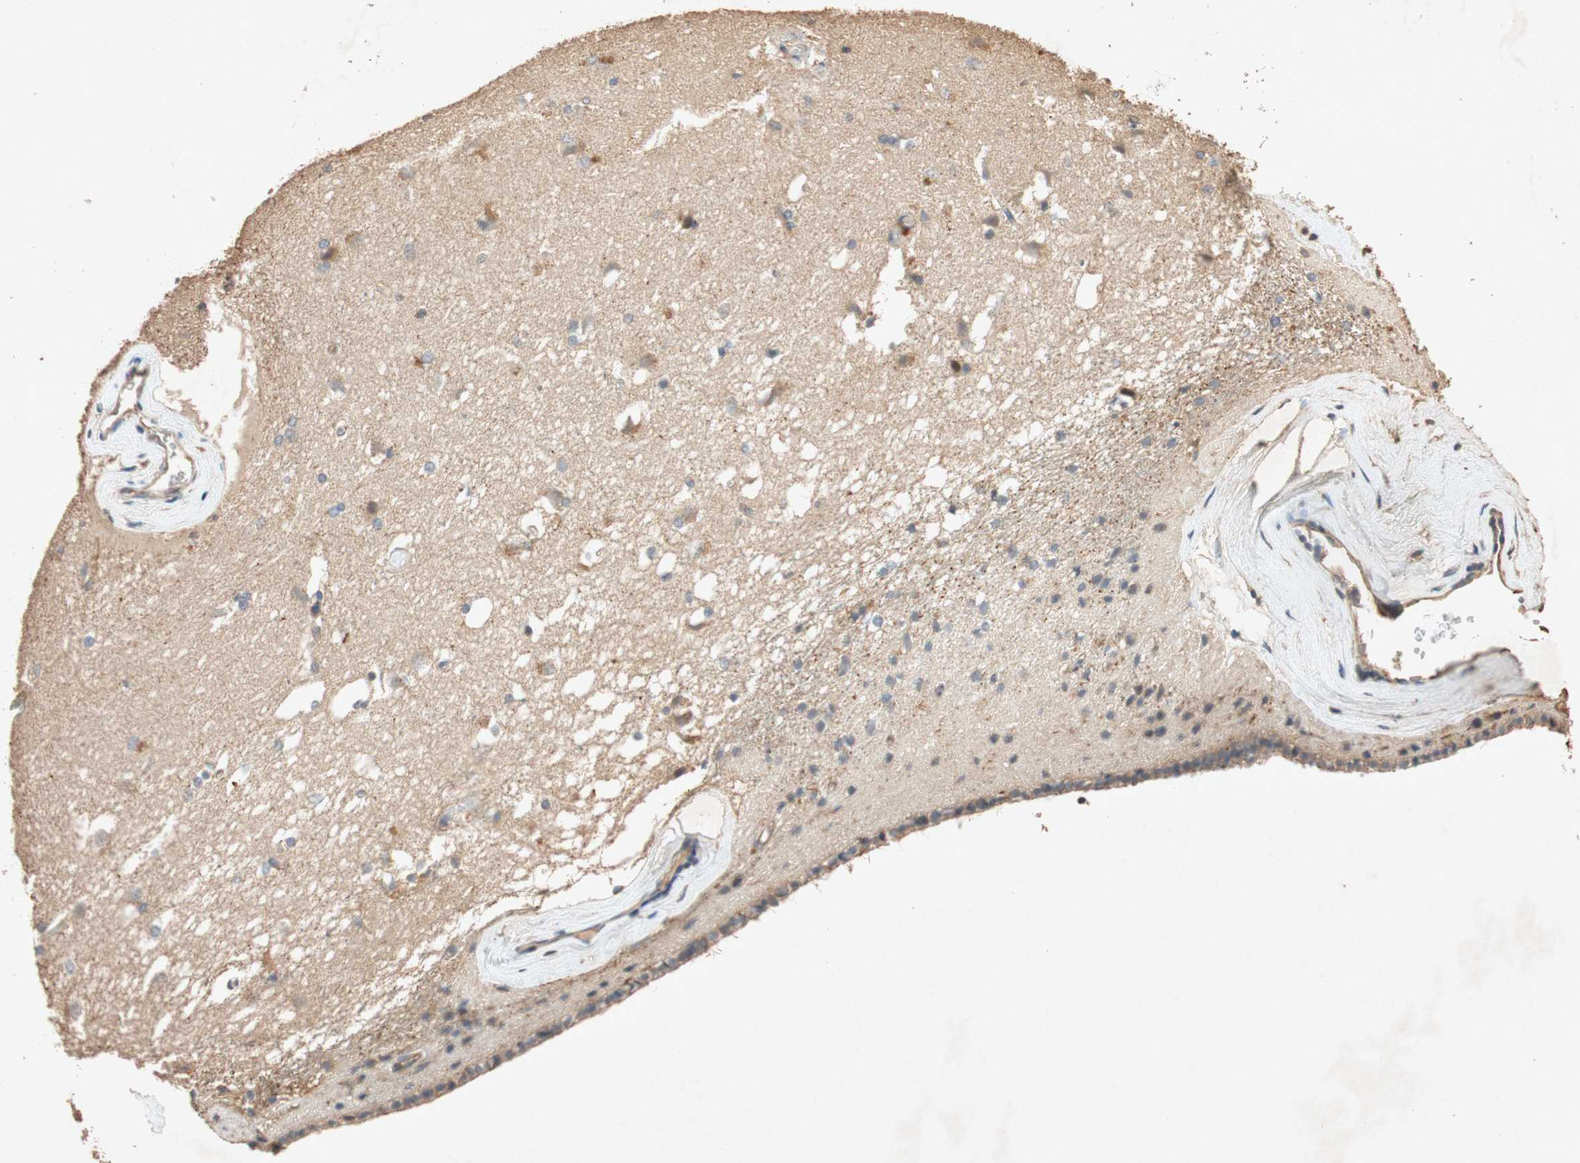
{"staining": {"intensity": "moderate", "quantity": "<25%", "location": "cytoplasmic/membranous"}, "tissue": "caudate", "cell_type": "Glial cells", "image_type": "normal", "snomed": [{"axis": "morphology", "description": "Normal tissue, NOS"}, {"axis": "topography", "description": "Lateral ventricle wall"}], "caption": "Caudate stained with DAB IHC exhibits low levels of moderate cytoplasmic/membranous positivity in about <25% of glial cells. The protein is shown in brown color, while the nuclei are stained blue.", "gene": "TUBB", "patient": {"sex": "female", "age": 19}}